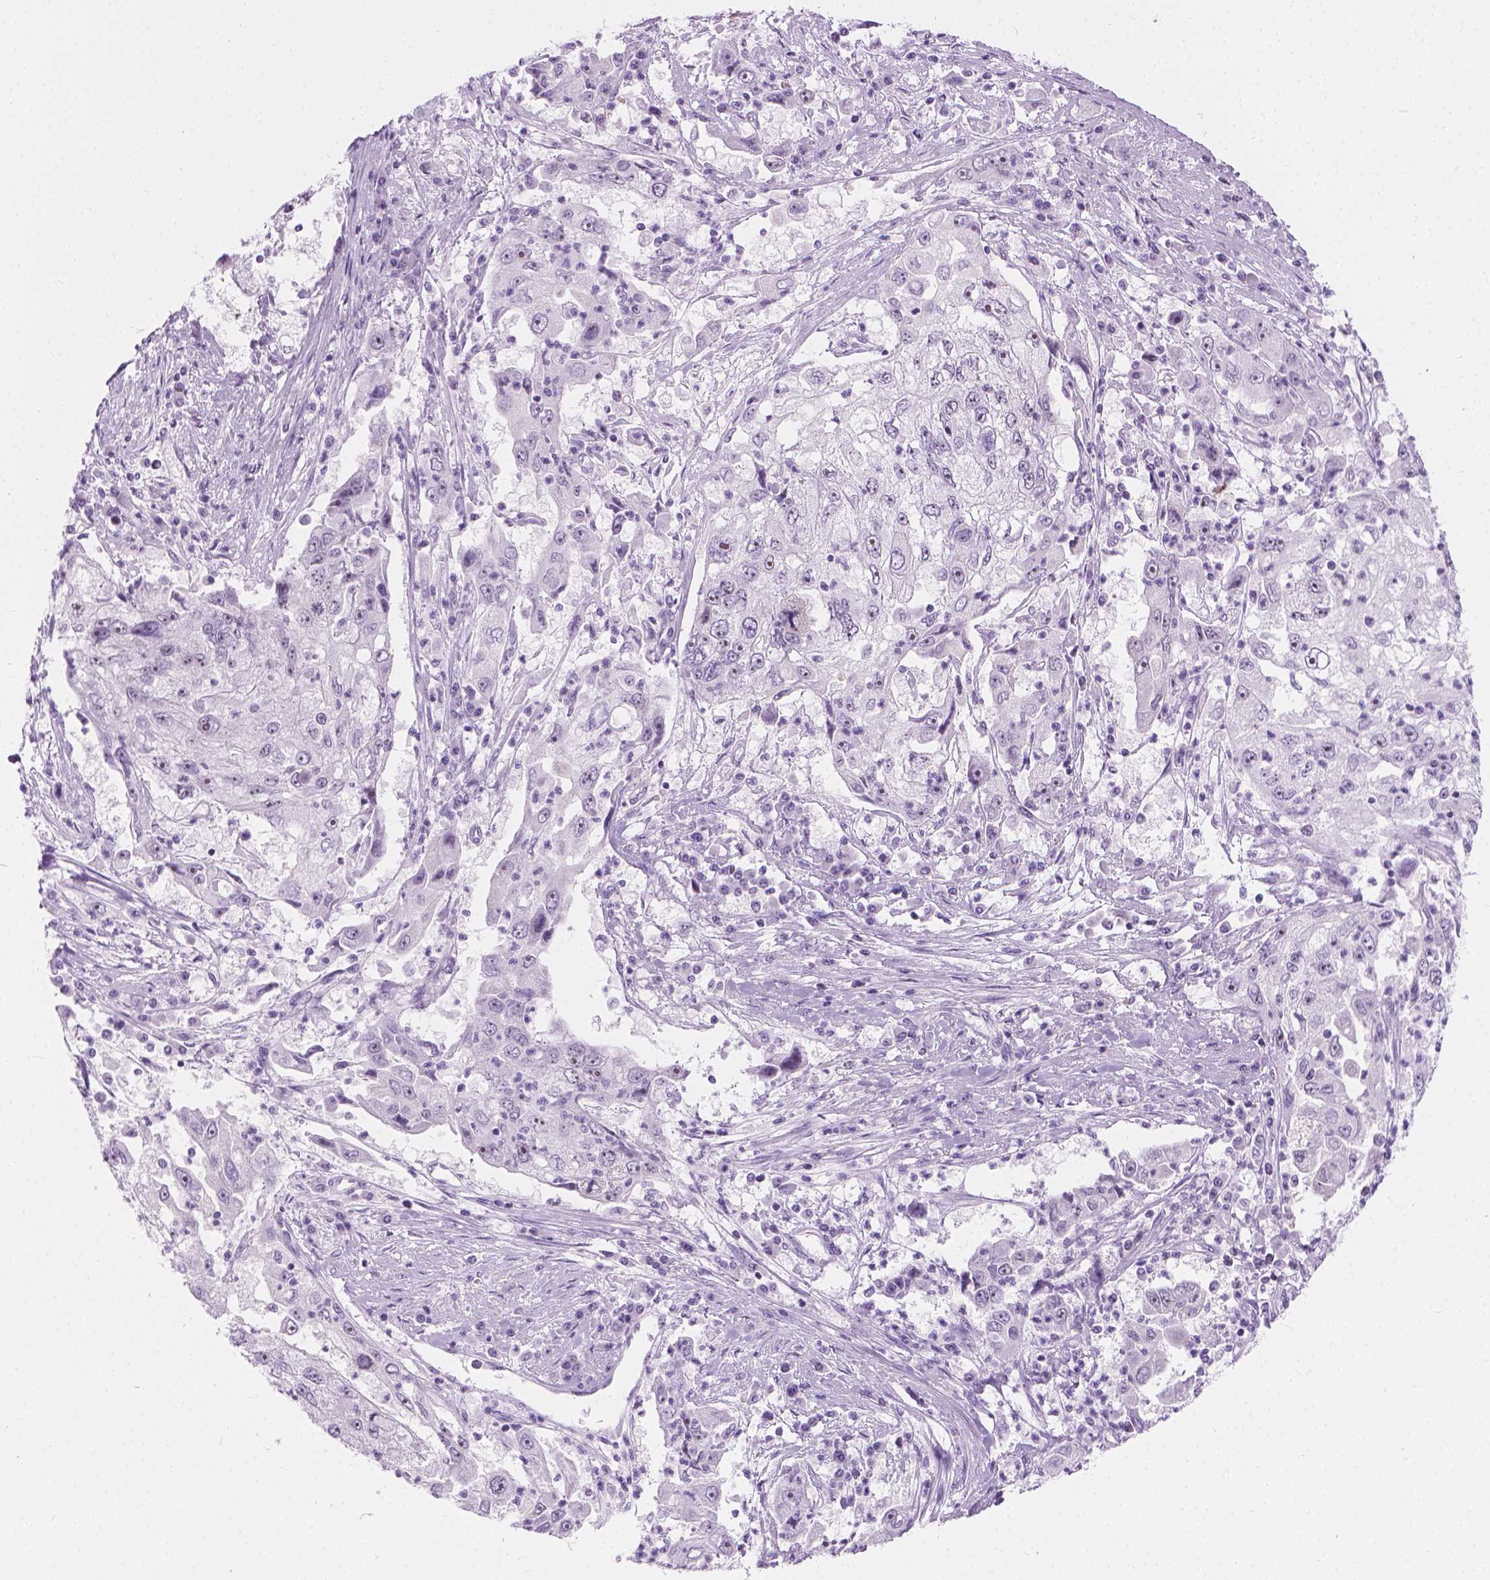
{"staining": {"intensity": "negative", "quantity": "none", "location": "none"}, "tissue": "cervical cancer", "cell_type": "Tumor cells", "image_type": "cancer", "snomed": [{"axis": "morphology", "description": "Squamous cell carcinoma, NOS"}, {"axis": "topography", "description": "Cervix"}], "caption": "This histopathology image is of squamous cell carcinoma (cervical) stained with IHC to label a protein in brown with the nuclei are counter-stained blue. There is no positivity in tumor cells.", "gene": "NOL7", "patient": {"sex": "female", "age": 36}}